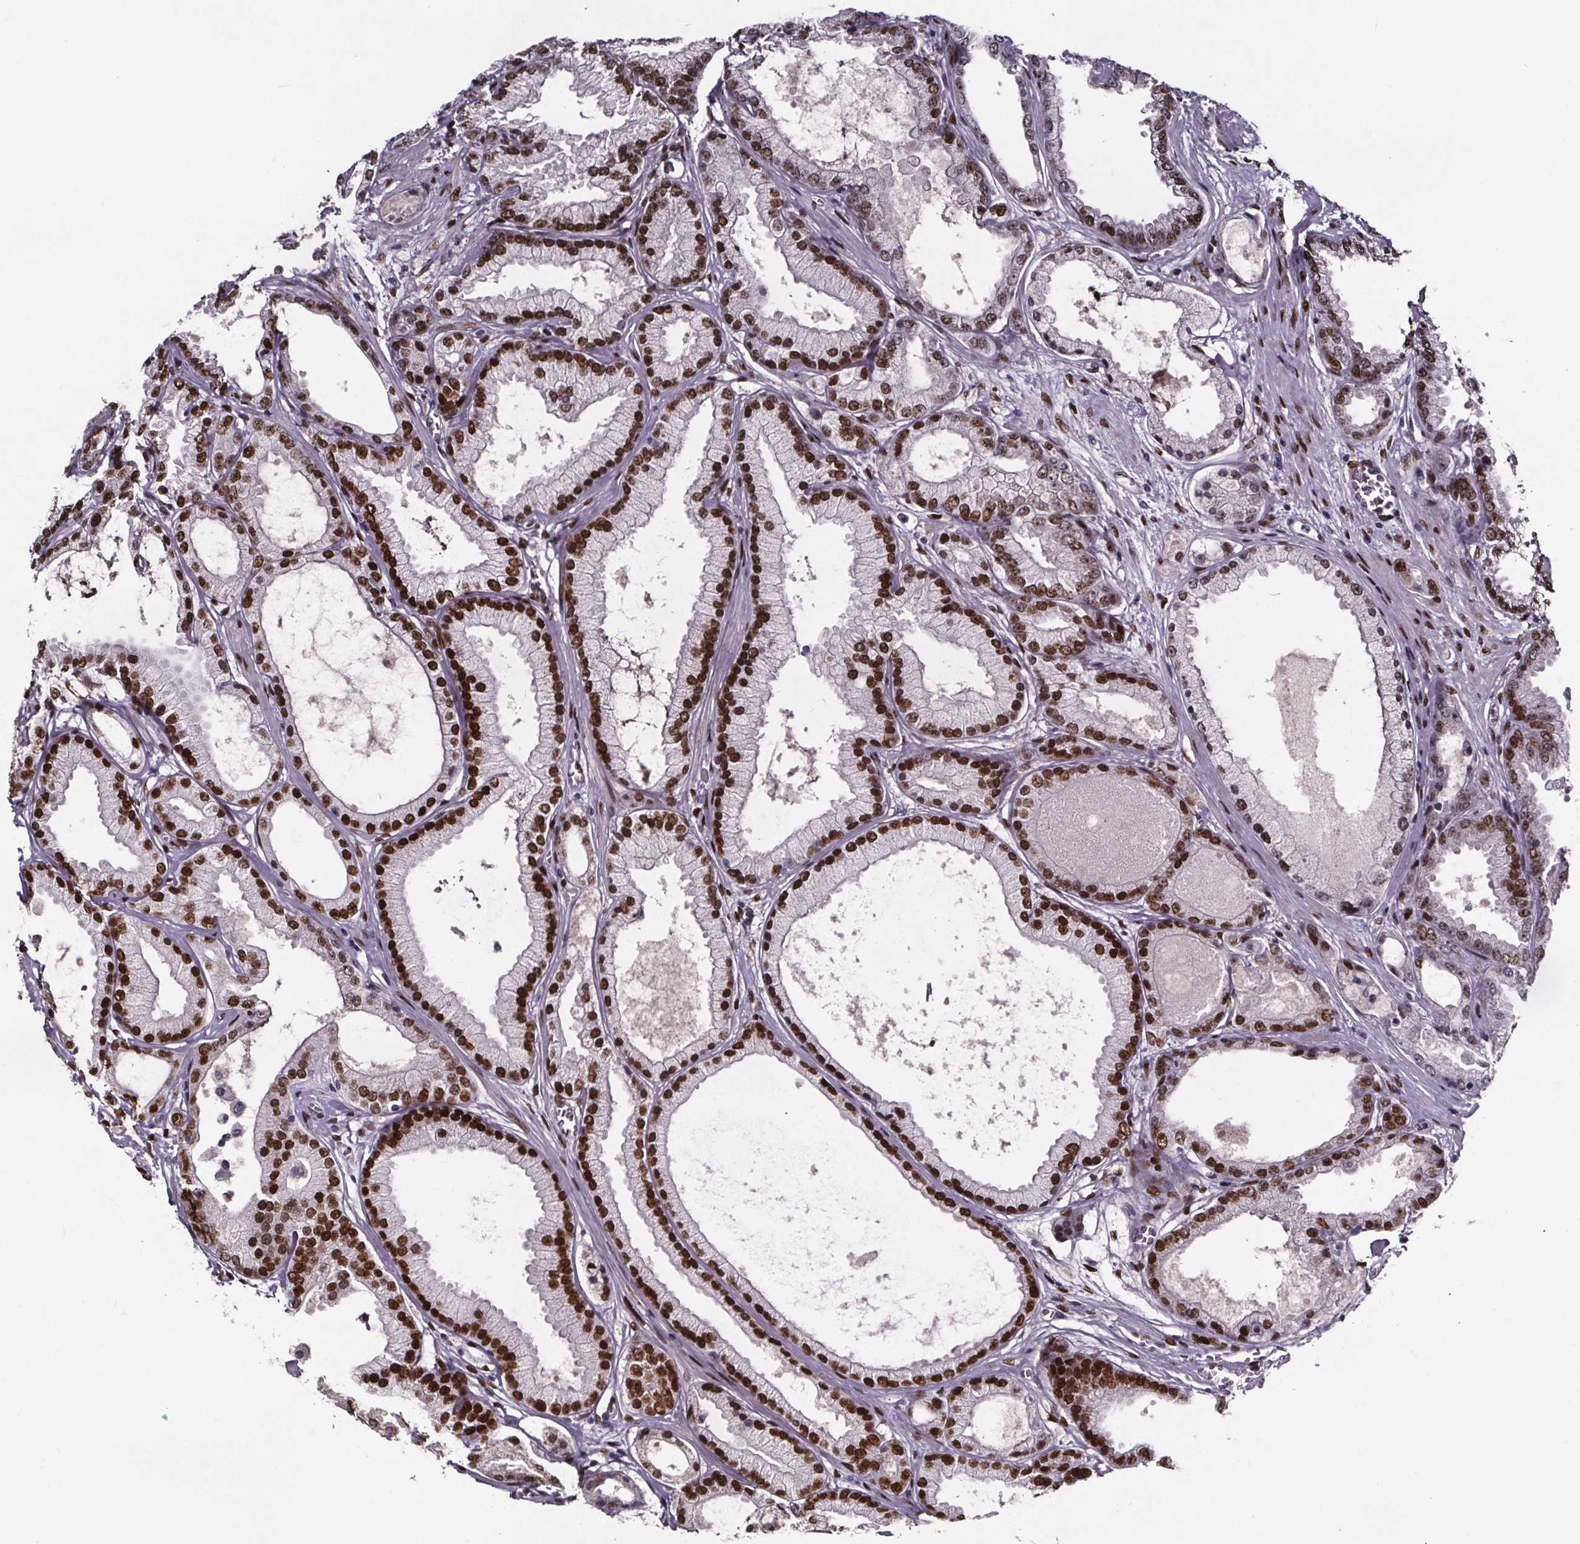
{"staining": {"intensity": "strong", "quantity": "25%-75%", "location": "nuclear"}, "tissue": "prostate cancer", "cell_type": "Tumor cells", "image_type": "cancer", "snomed": [{"axis": "morphology", "description": "Adenocarcinoma, High grade"}, {"axis": "topography", "description": "Prostate"}], "caption": "IHC image of human prostate cancer stained for a protein (brown), which exhibits high levels of strong nuclear positivity in approximately 25%-75% of tumor cells.", "gene": "AR", "patient": {"sex": "male", "age": 67}}